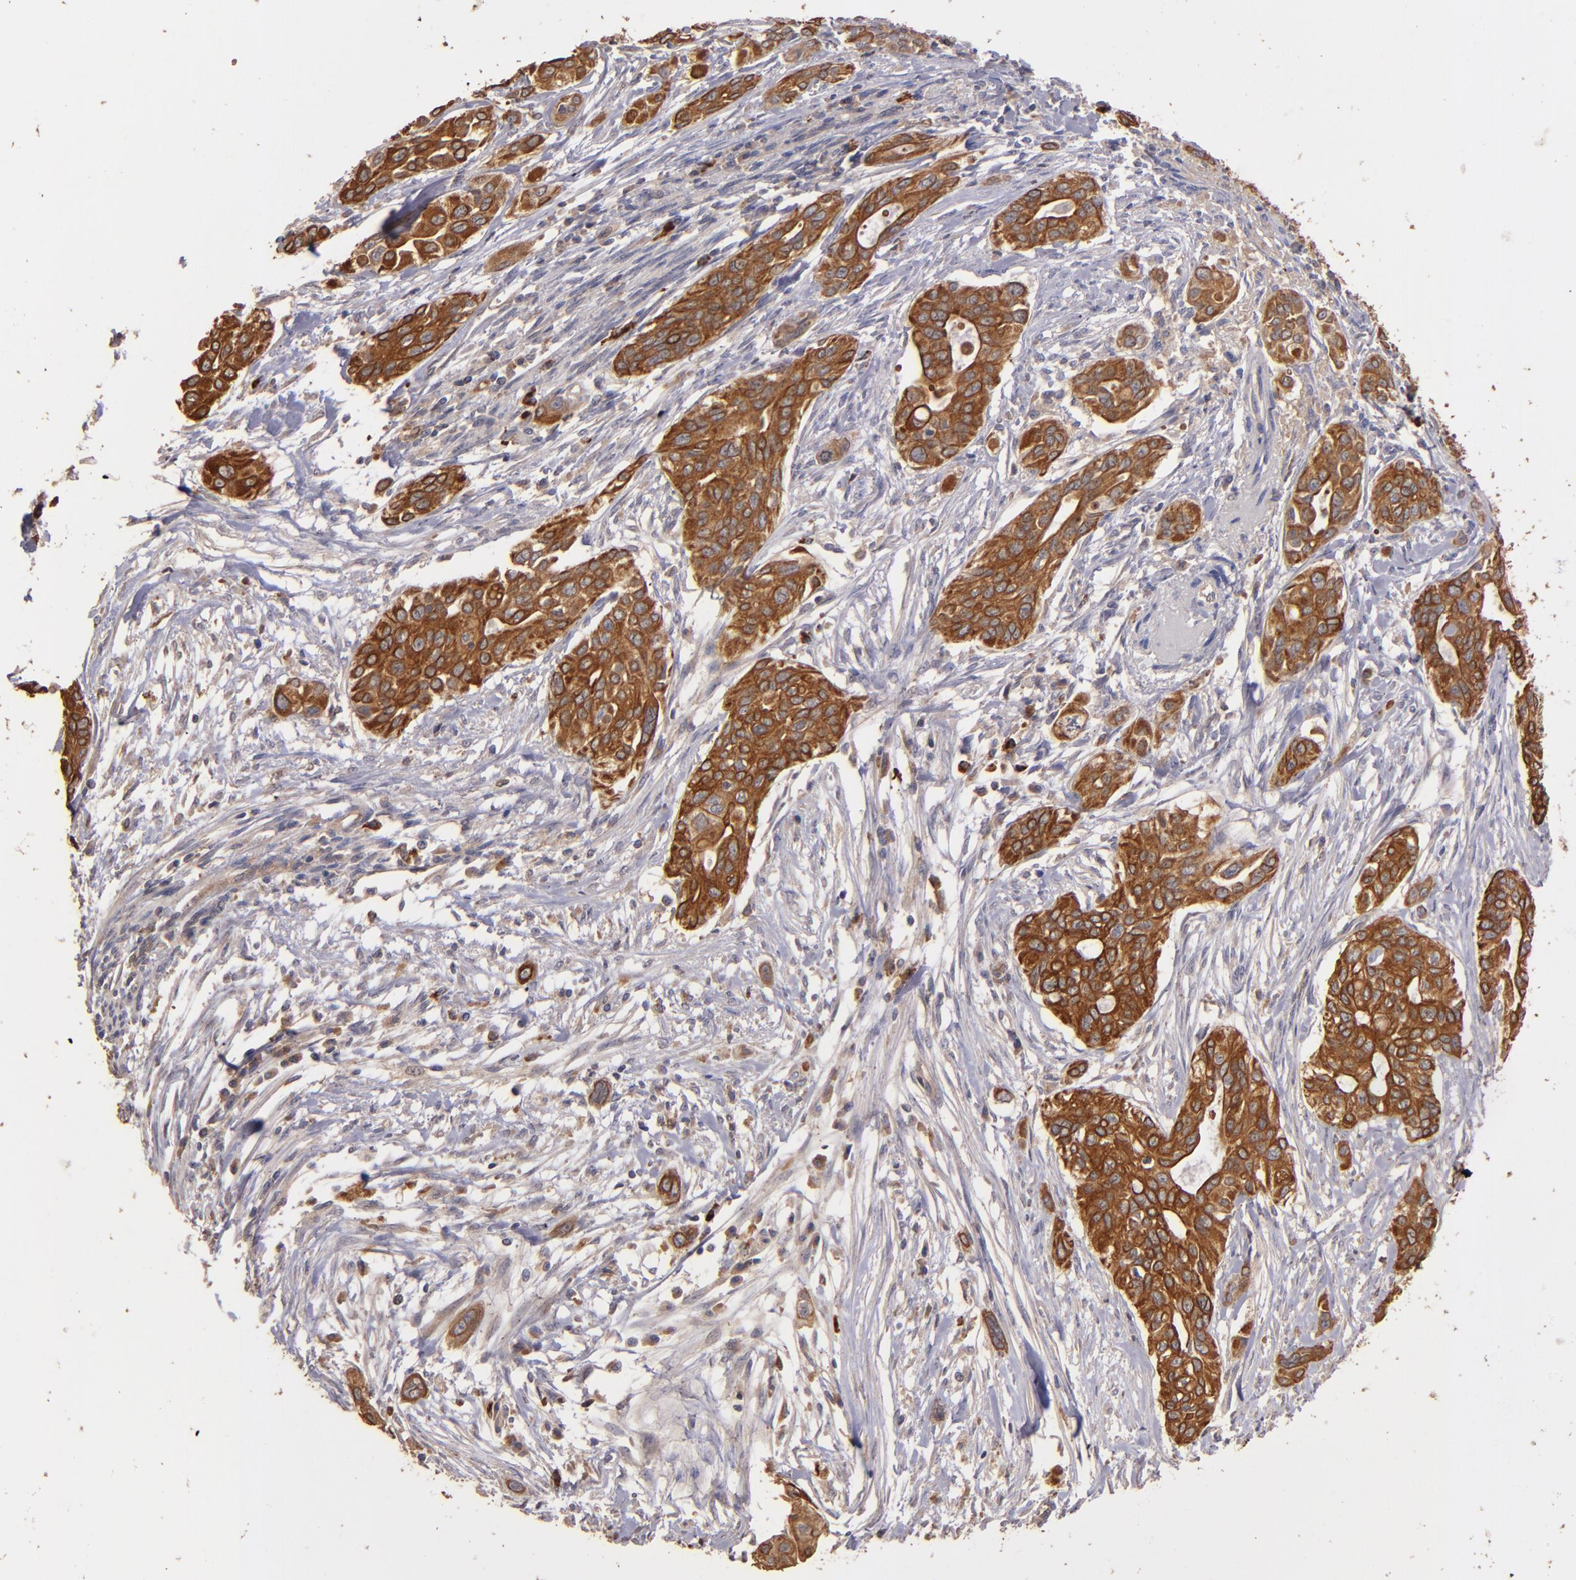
{"staining": {"intensity": "moderate", "quantity": ">75%", "location": "cytoplasmic/membranous"}, "tissue": "pancreatic cancer", "cell_type": "Tumor cells", "image_type": "cancer", "snomed": [{"axis": "morphology", "description": "Adenocarcinoma, NOS"}, {"axis": "topography", "description": "Pancreas"}], "caption": "An image showing moderate cytoplasmic/membranous positivity in approximately >75% of tumor cells in pancreatic cancer (adenocarcinoma), as visualized by brown immunohistochemical staining.", "gene": "SRRD", "patient": {"sex": "female", "age": 60}}